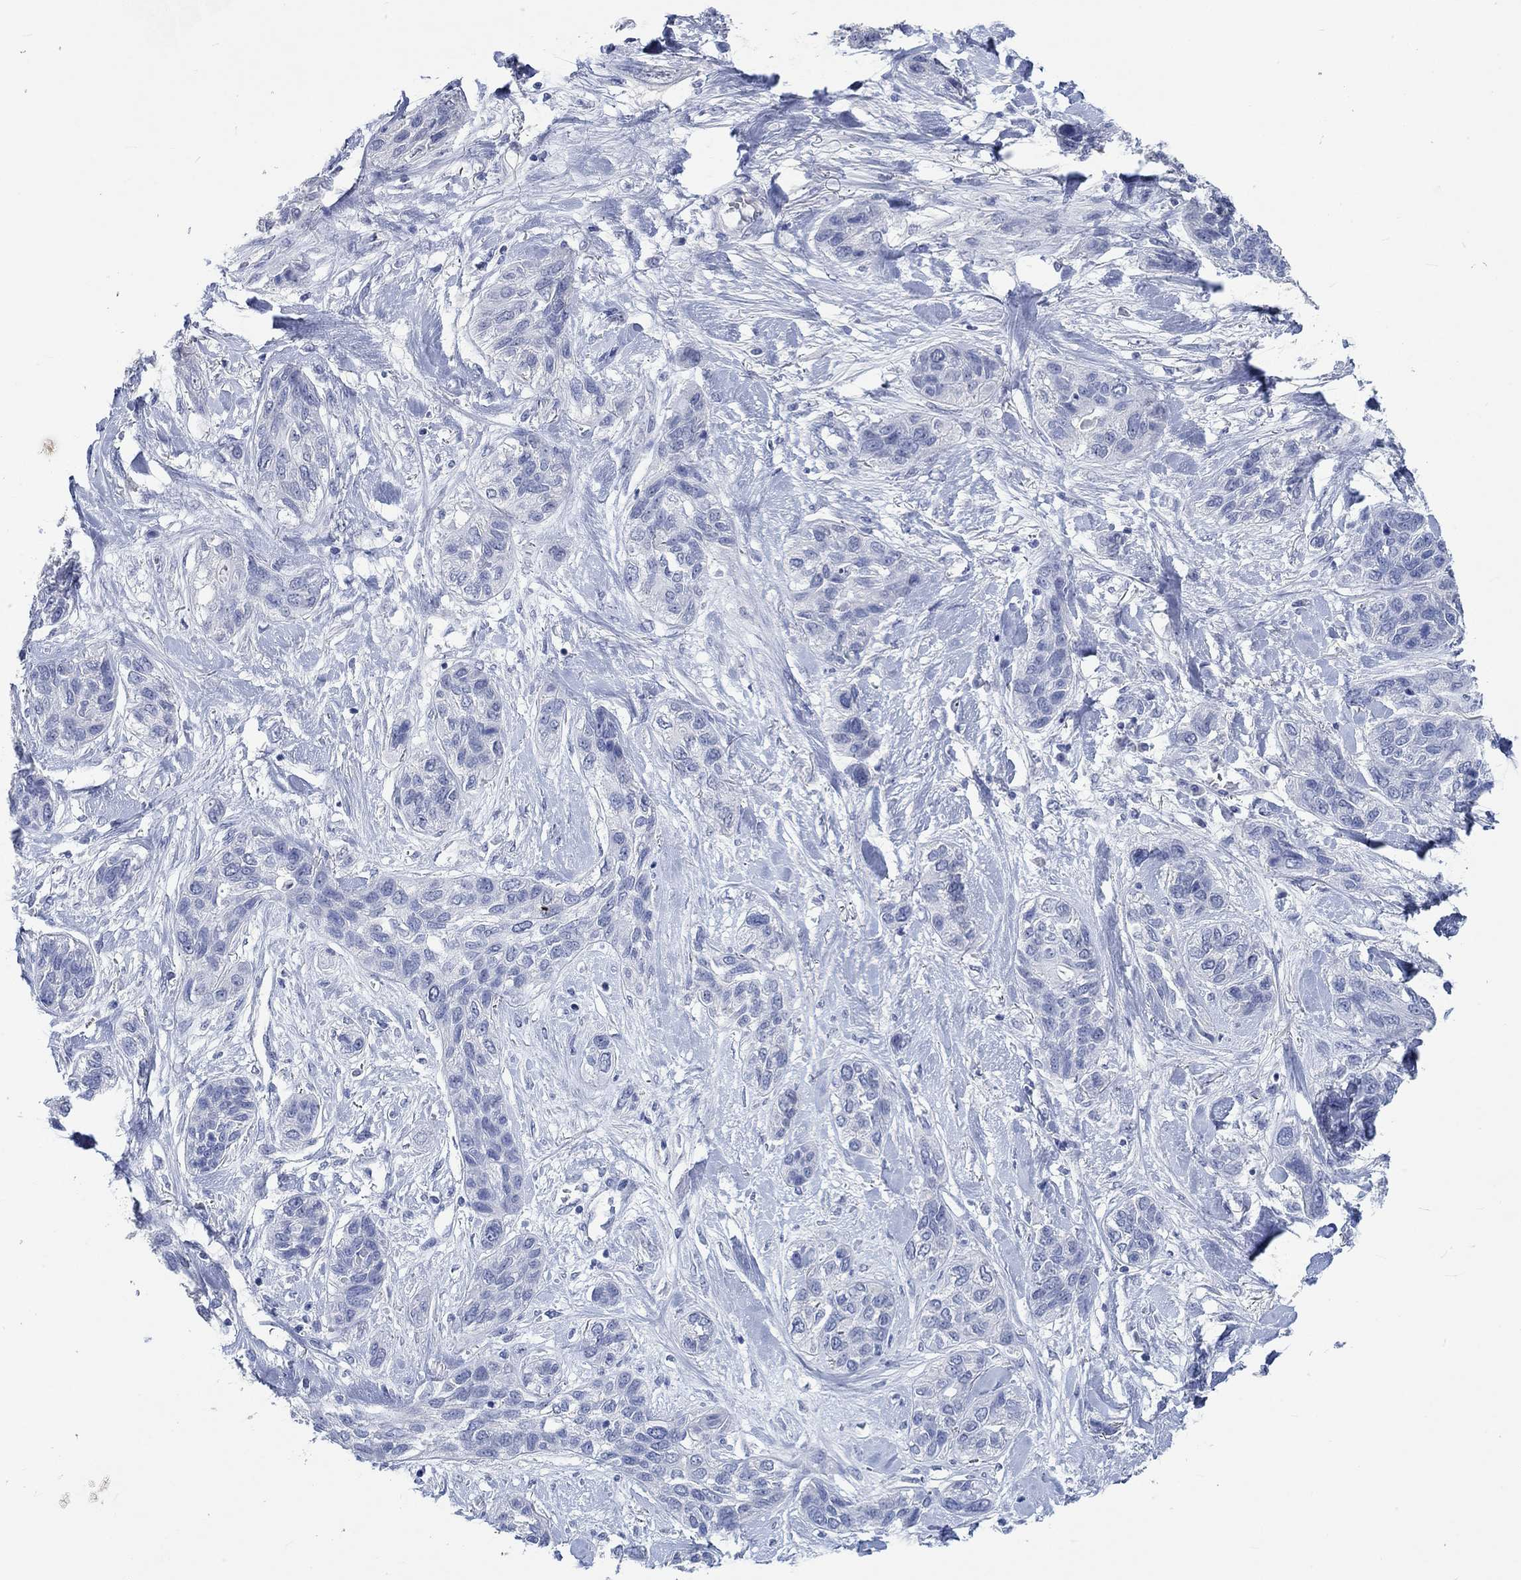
{"staining": {"intensity": "negative", "quantity": "none", "location": "none"}, "tissue": "lung cancer", "cell_type": "Tumor cells", "image_type": "cancer", "snomed": [{"axis": "morphology", "description": "Squamous cell carcinoma, NOS"}, {"axis": "topography", "description": "Lung"}], "caption": "Immunohistochemistry (IHC) of lung squamous cell carcinoma shows no expression in tumor cells.", "gene": "C4orf47", "patient": {"sex": "female", "age": 70}}